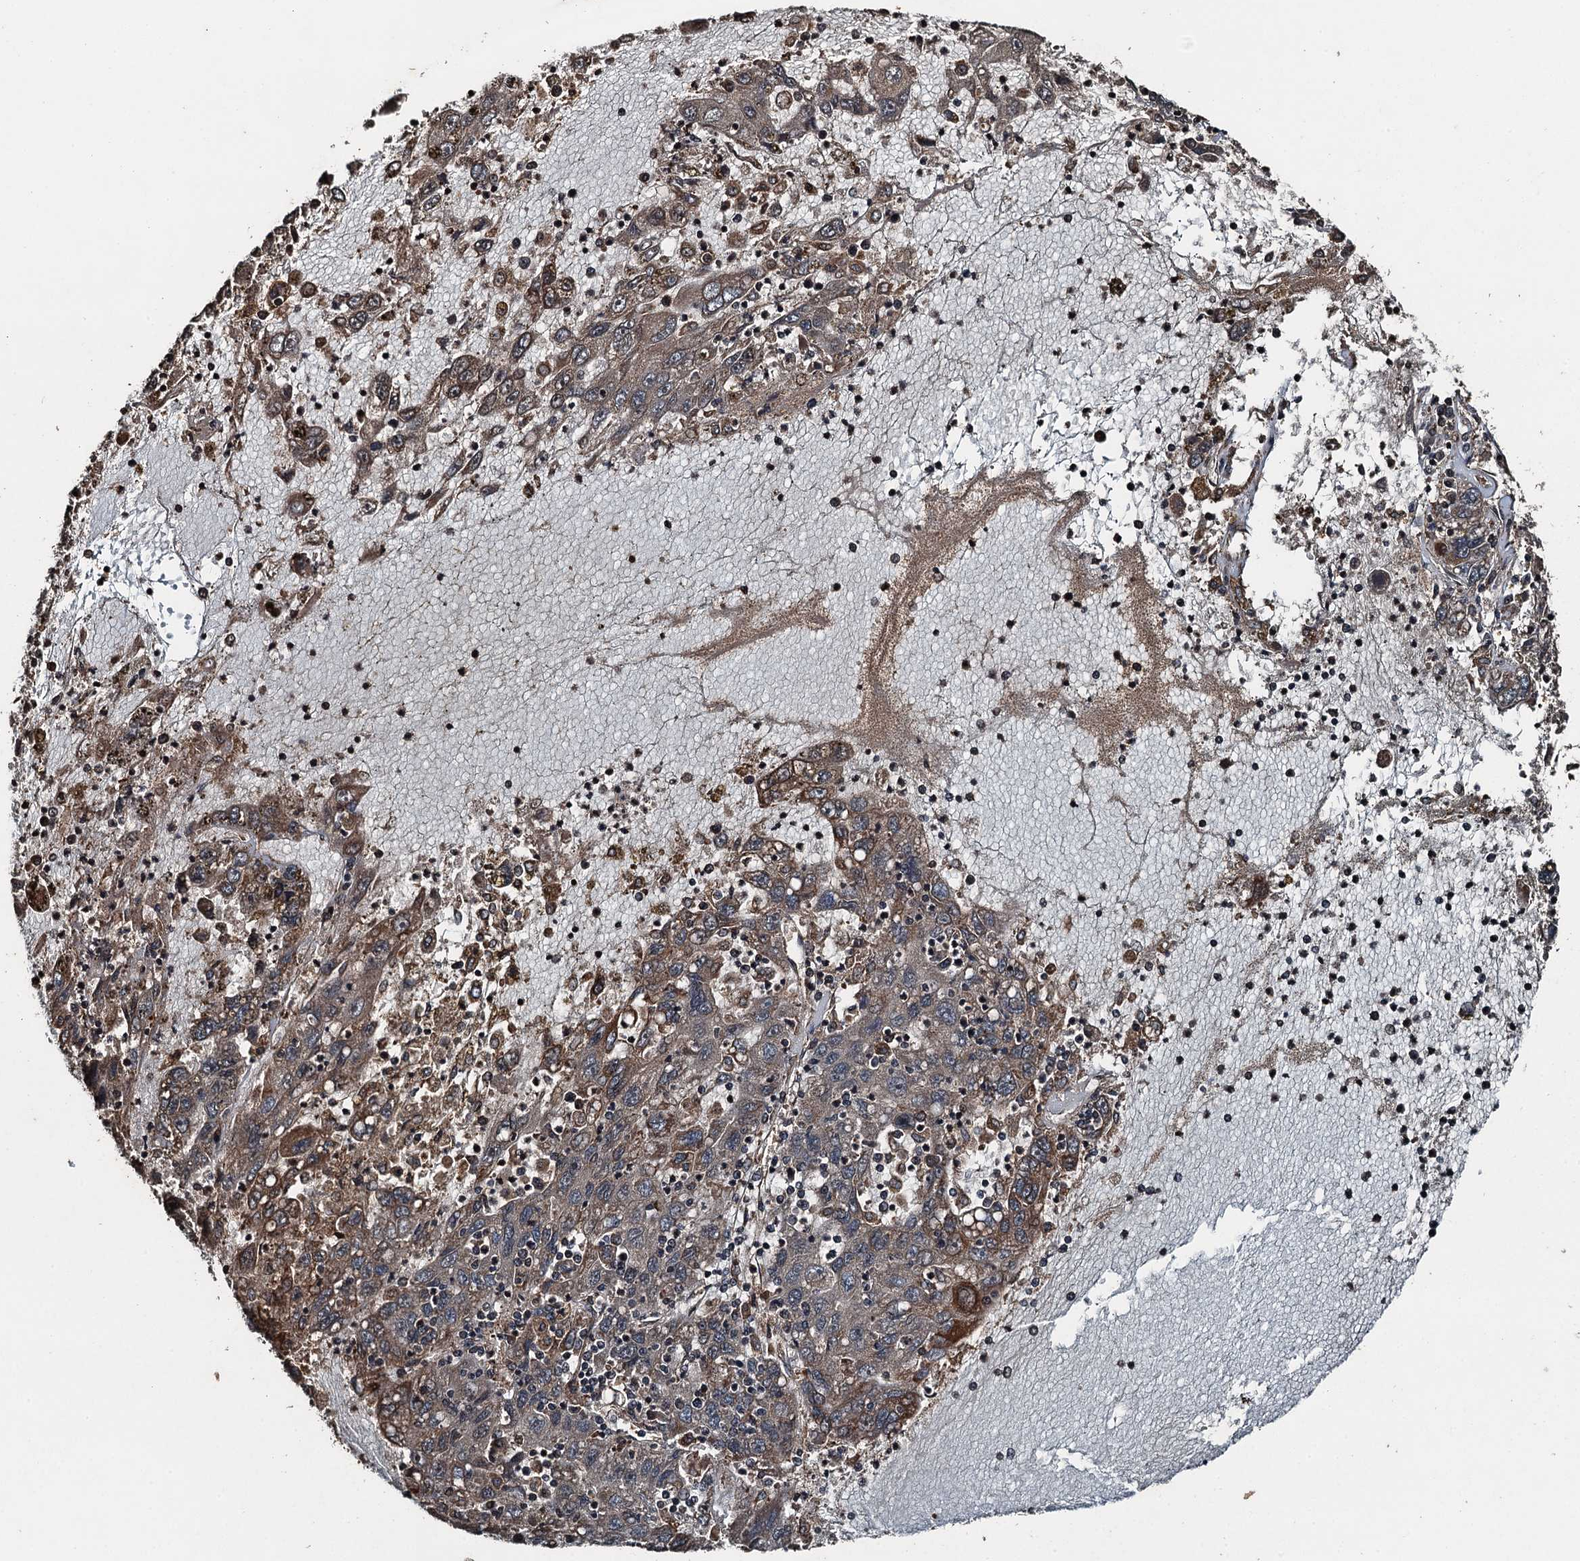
{"staining": {"intensity": "moderate", "quantity": ">75%", "location": "cytoplasmic/membranous"}, "tissue": "liver cancer", "cell_type": "Tumor cells", "image_type": "cancer", "snomed": [{"axis": "morphology", "description": "Carcinoma, Hepatocellular, NOS"}, {"axis": "topography", "description": "Liver"}], "caption": "Hepatocellular carcinoma (liver) tissue reveals moderate cytoplasmic/membranous expression in about >75% of tumor cells, visualized by immunohistochemistry. (IHC, brightfield microscopy, high magnification).", "gene": "TCTN1", "patient": {"sex": "male", "age": 49}}